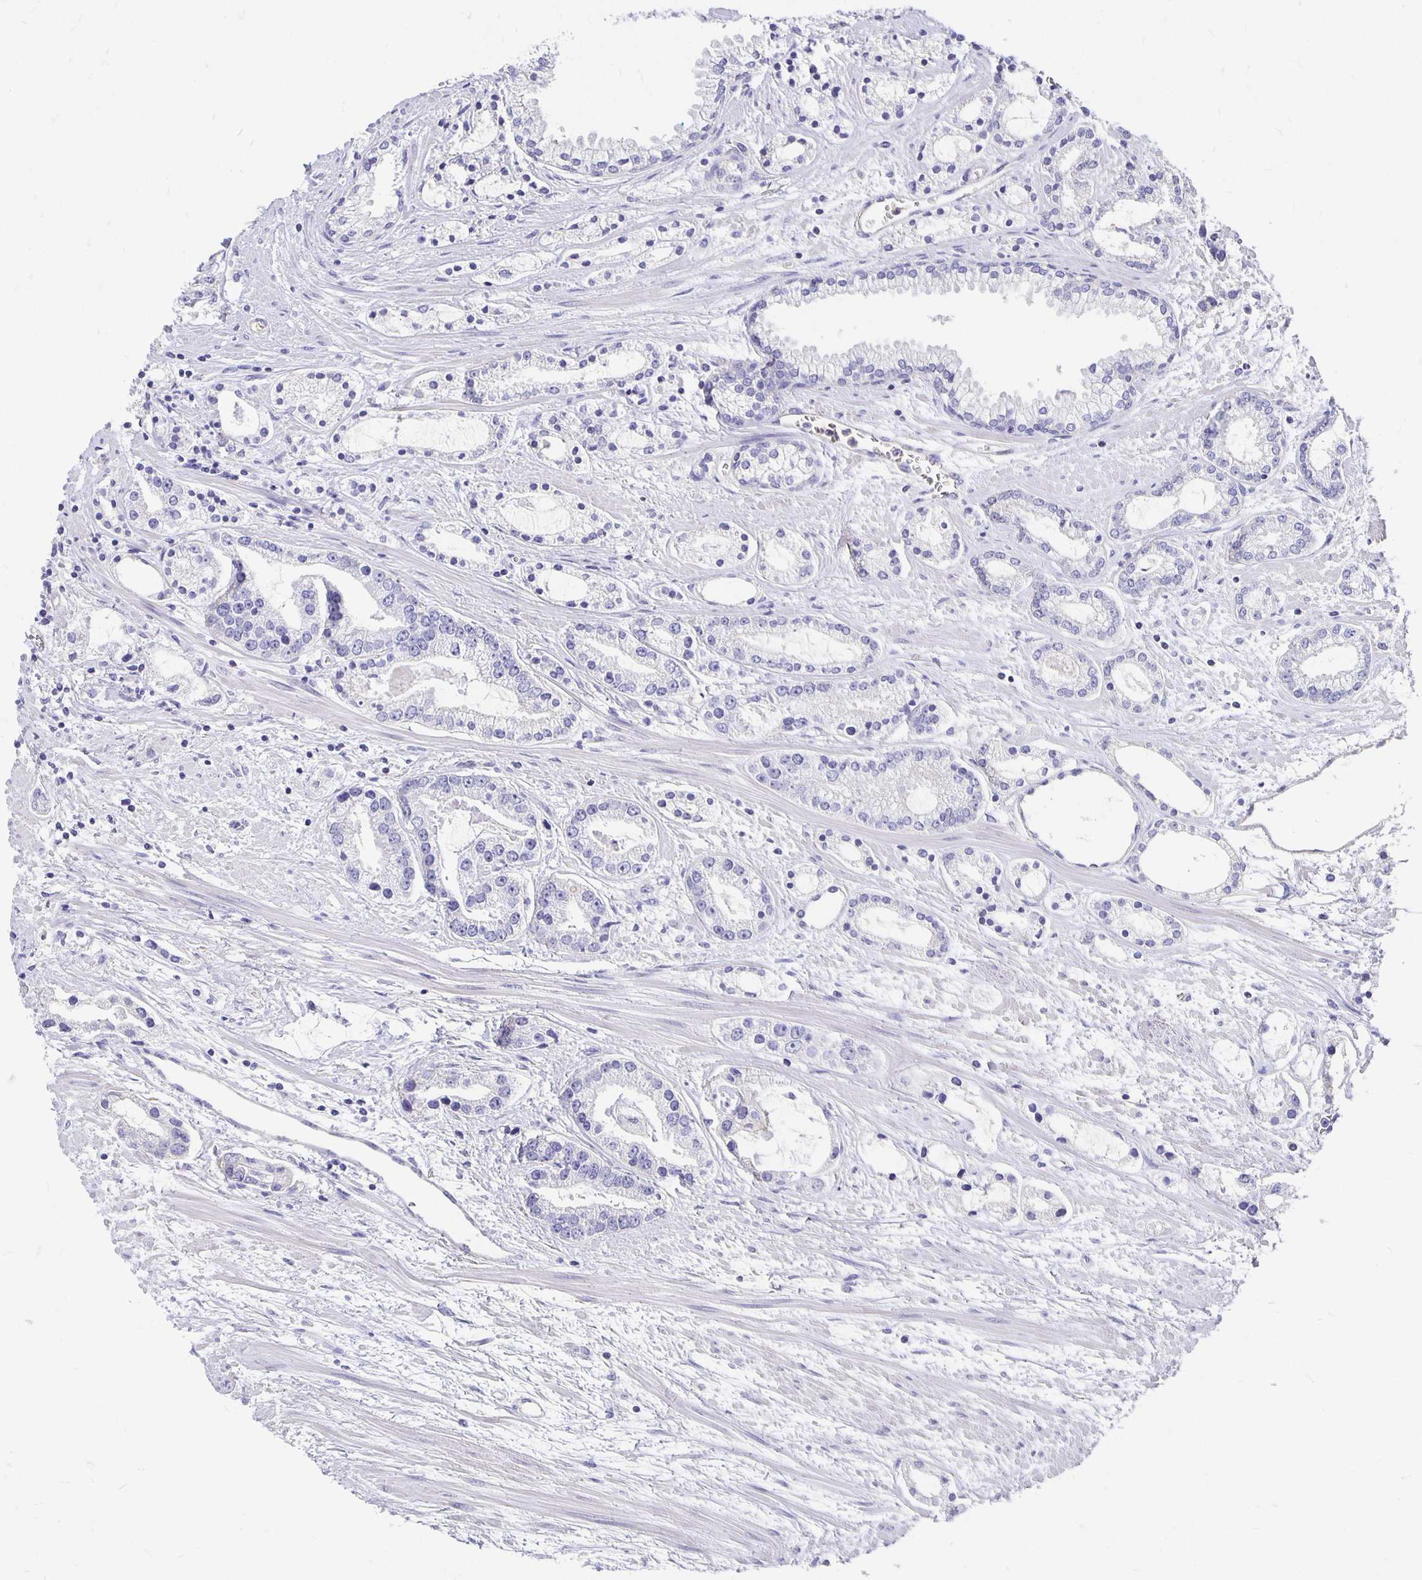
{"staining": {"intensity": "negative", "quantity": "none", "location": "none"}, "tissue": "prostate cancer", "cell_type": "Tumor cells", "image_type": "cancer", "snomed": [{"axis": "morphology", "description": "Adenocarcinoma, Medium grade"}, {"axis": "topography", "description": "Prostate"}], "caption": "The photomicrograph displays no significant positivity in tumor cells of prostate cancer (adenocarcinoma (medium-grade)).", "gene": "APOB", "patient": {"sex": "male", "age": 57}}